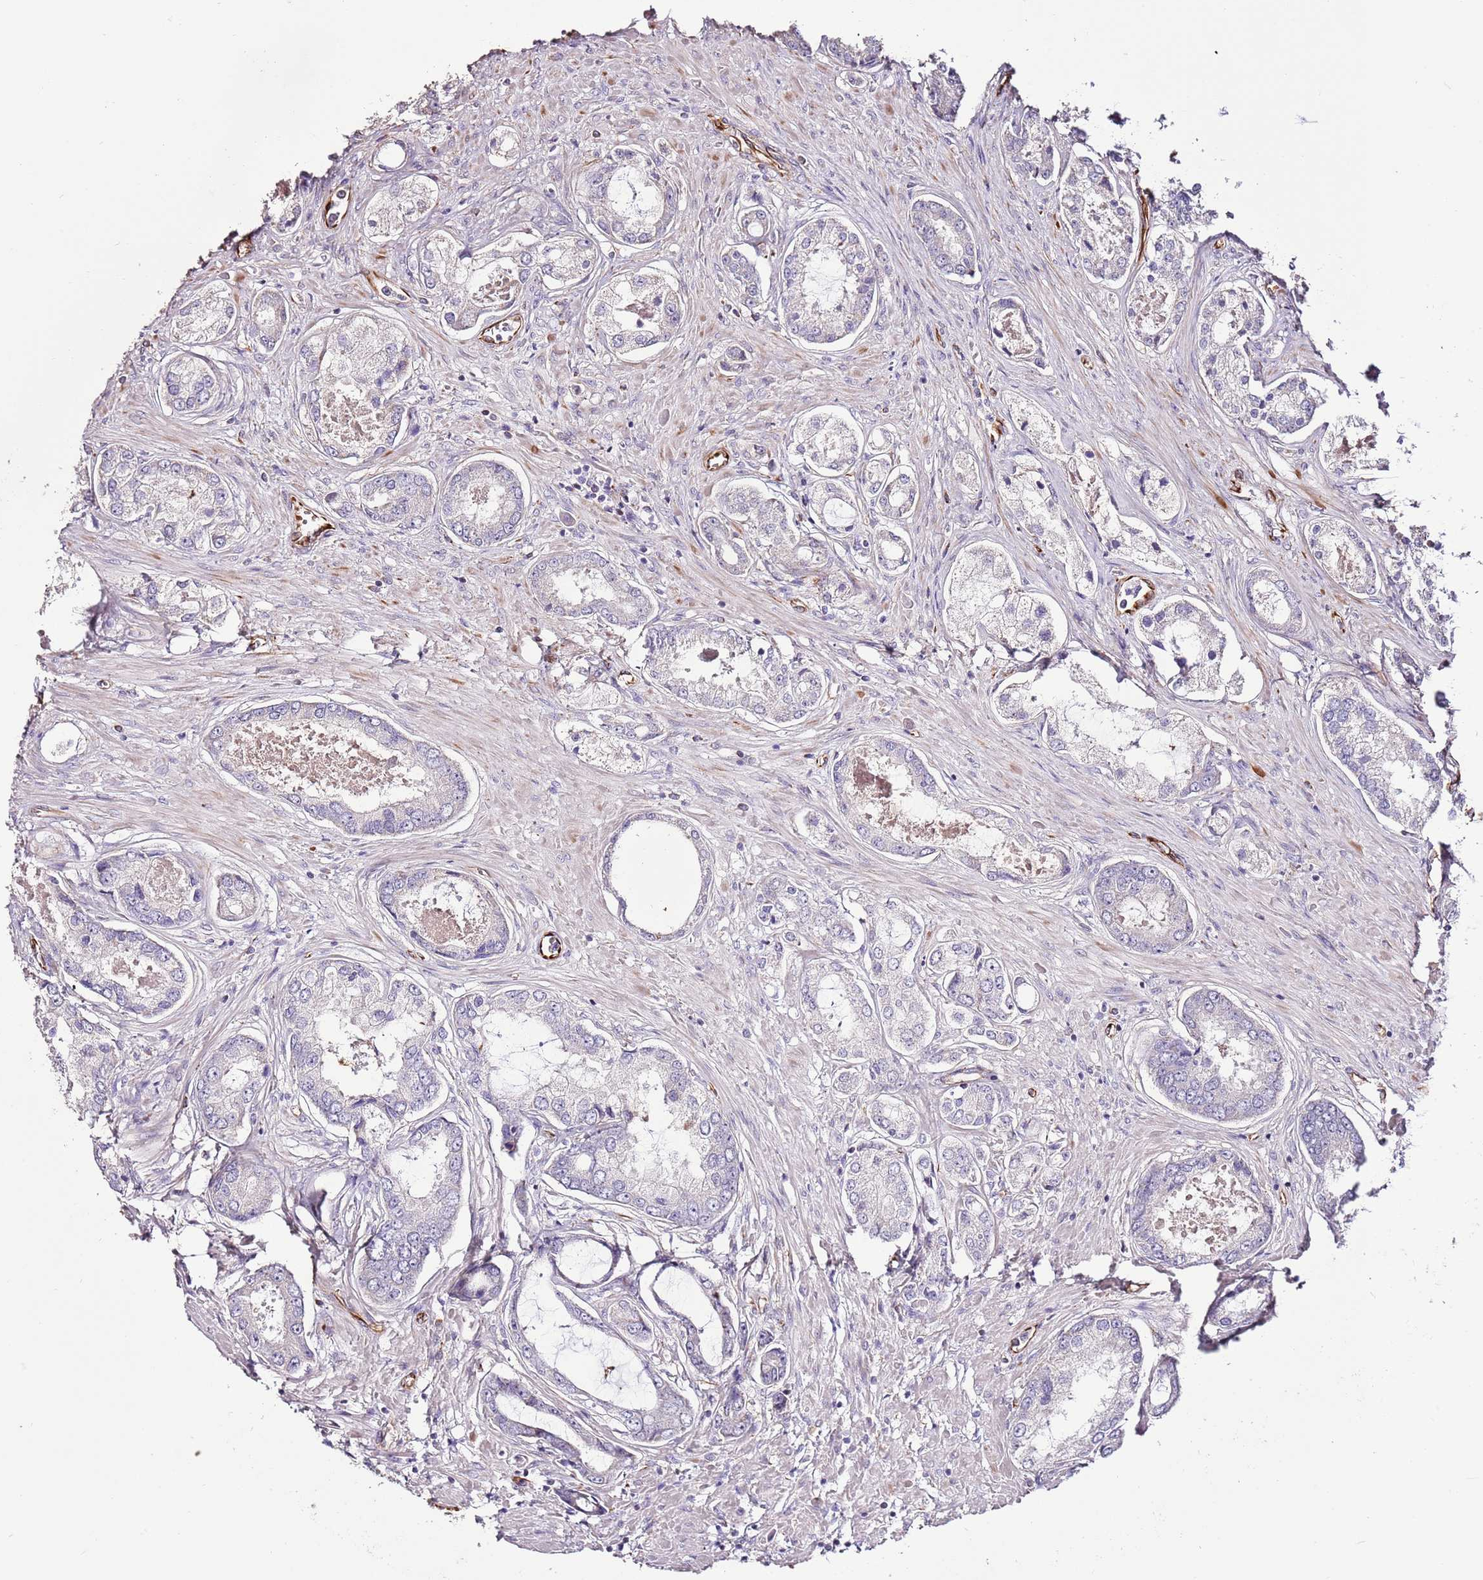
{"staining": {"intensity": "negative", "quantity": "none", "location": "none"}, "tissue": "prostate cancer", "cell_type": "Tumor cells", "image_type": "cancer", "snomed": [{"axis": "morphology", "description": "Adenocarcinoma, Low grade"}, {"axis": "topography", "description": "Prostate"}], "caption": "Human prostate cancer (adenocarcinoma (low-grade)) stained for a protein using immunohistochemistry shows no positivity in tumor cells.", "gene": "ZNF786", "patient": {"sex": "male", "age": 68}}